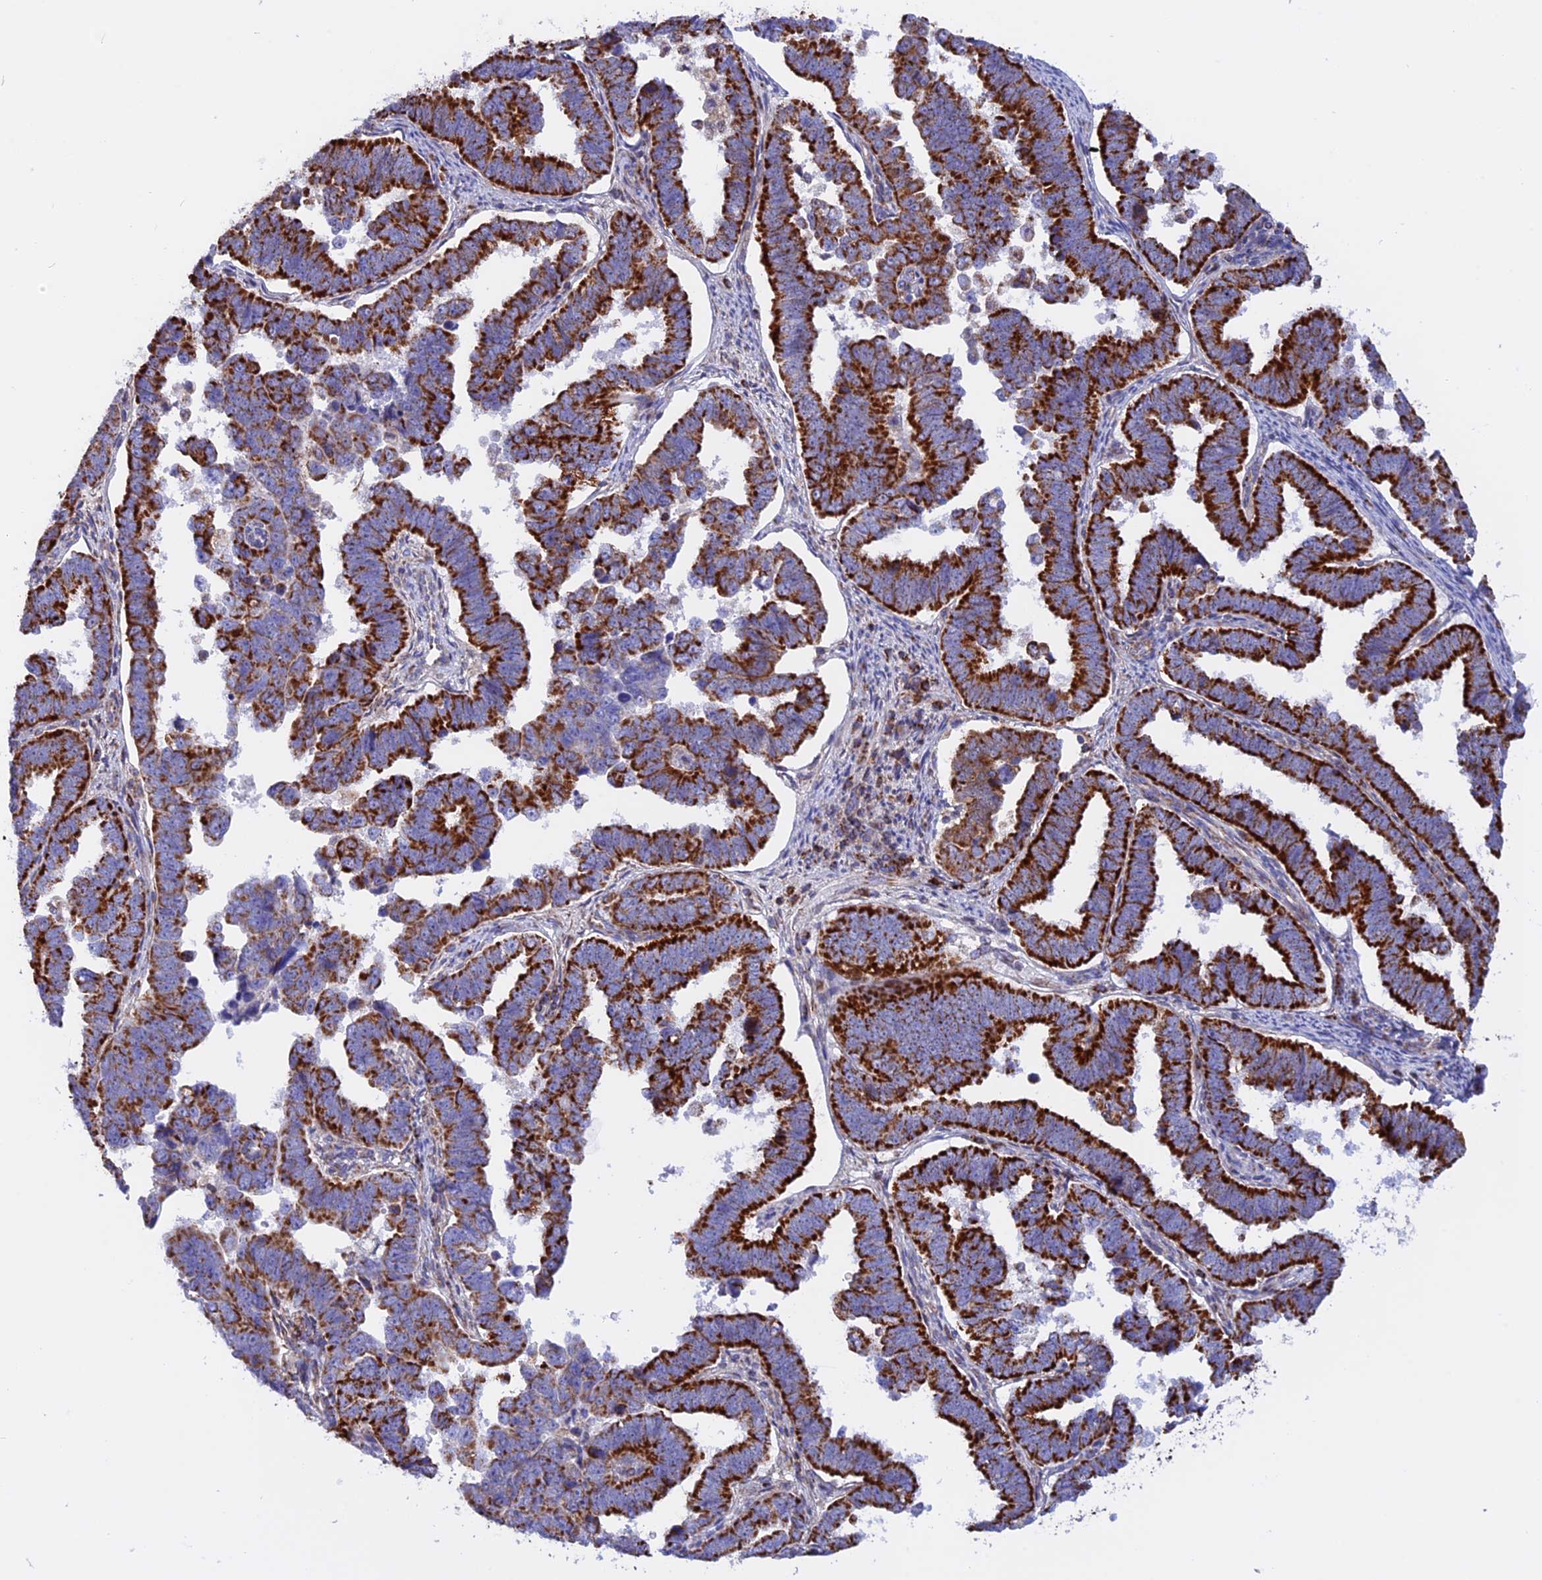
{"staining": {"intensity": "strong", "quantity": ">75%", "location": "cytoplasmic/membranous"}, "tissue": "endometrial cancer", "cell_type": "Tumor cells", "image_type": "cancer", "snomed": [{"axis": "morphology", "description": "Adenocarcinoma, NOS"}, {"axis": "topography", "description": "Endometrium"}], "caption": "The image demonstrates a brown stain indicating the presence of a protein in the cytoplasmic/membranous of tumor cells in endometrial cancer (adenocarcinoma).", "gene": "GCDH", "patient": {"sex": "female", "age": 75}}